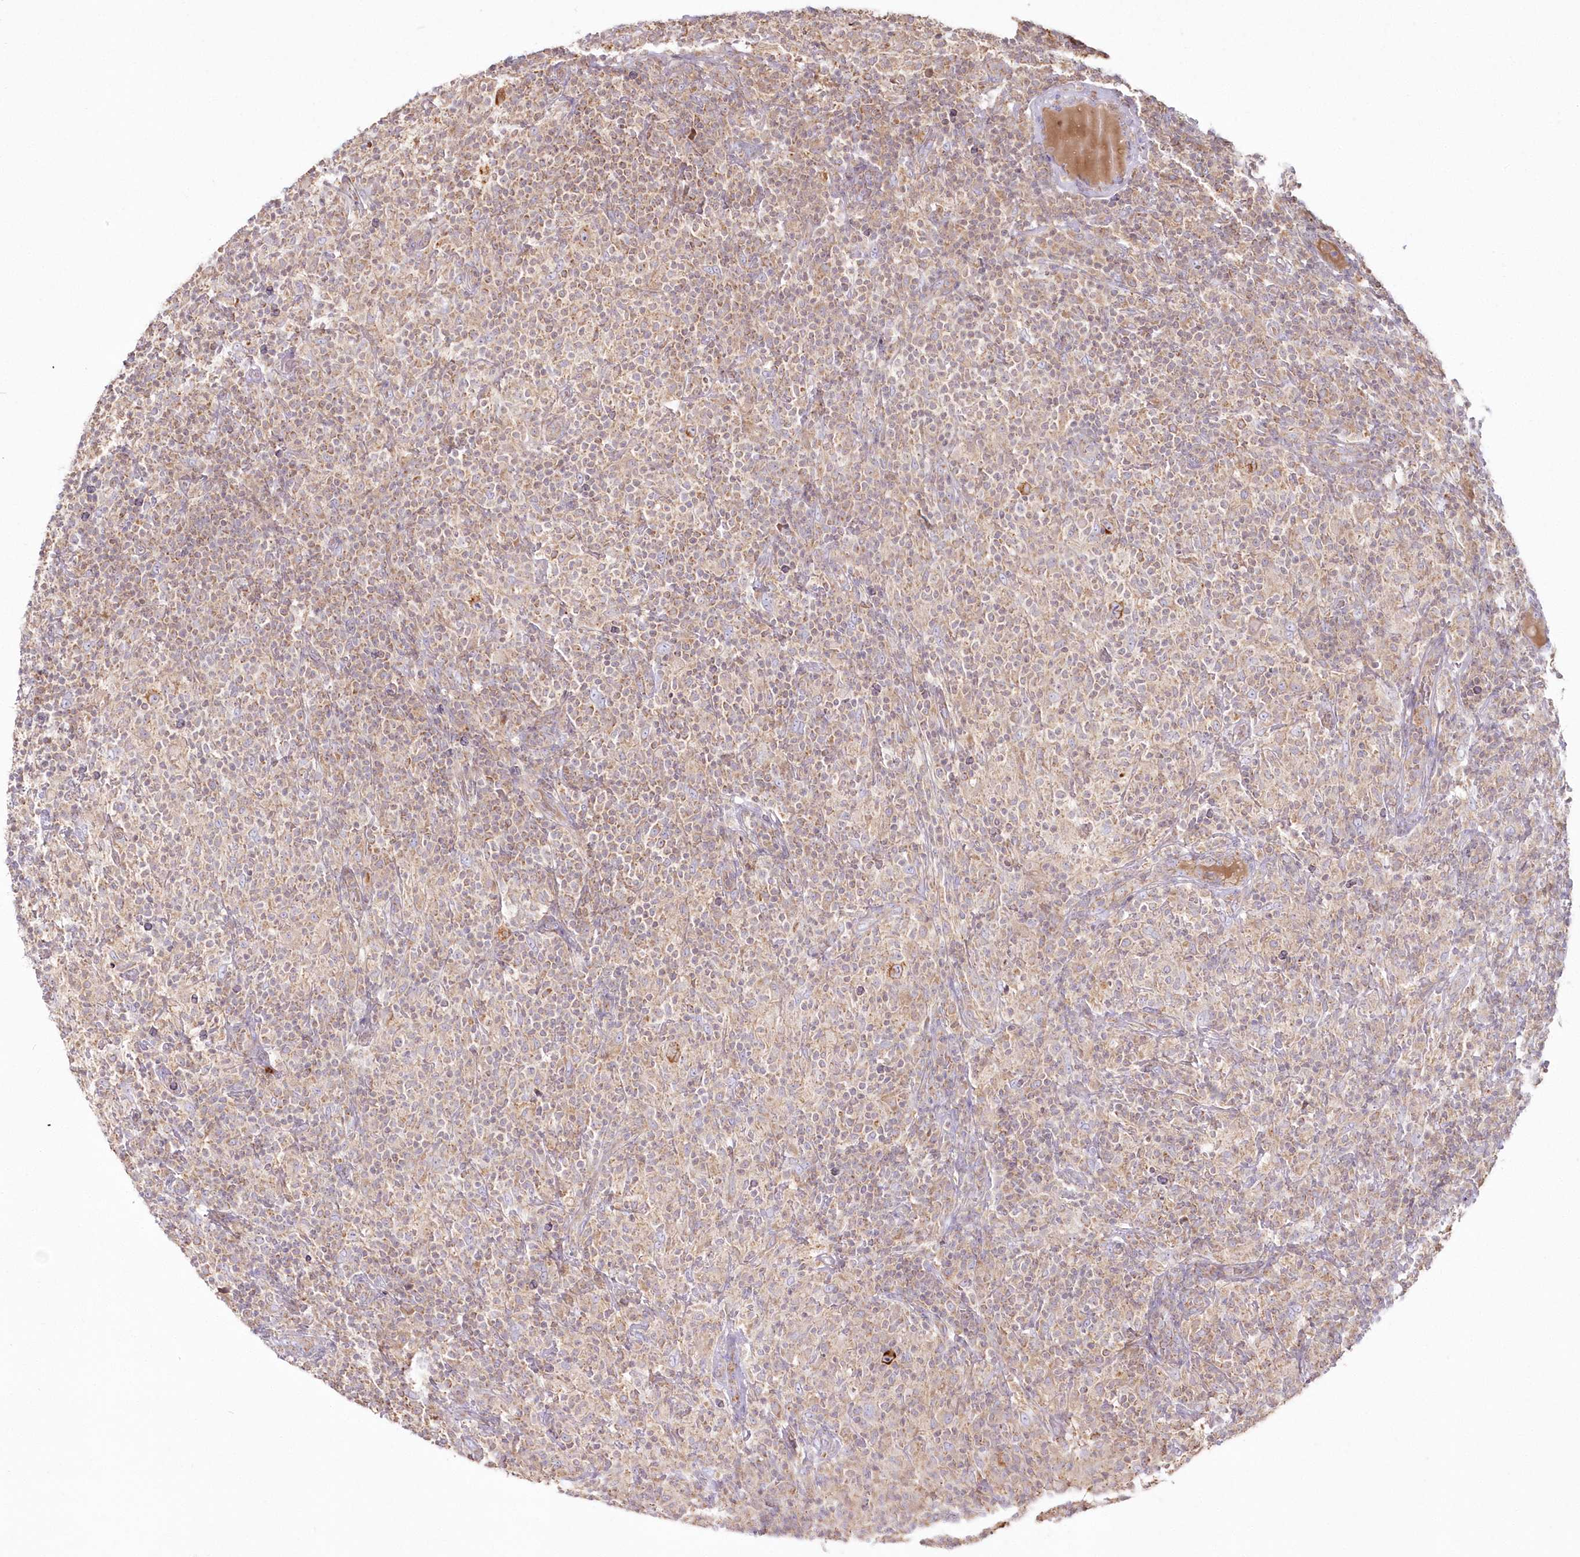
{"staining": {"intensity": "moderate", "quantity": ">75%", "location": "cytoplasmic/membranous"}, "tissue": "lymphoma", "cell_type": "Tumor cells", "image_type": "cancer", "snomed": [{"axis": "morphology", "description": "Hodgkin's disease, NOS"}, {"axis": "topography", "description": "Lymph node"}], "caption": "About >75% of tumor cells in human lymphoma reveal moderate cytoplasmic/membranous protein expression as visualized by brown immunohistochemical staining.", "gene": "ARSB", "patient": {"sex": "male", "age": 70}}